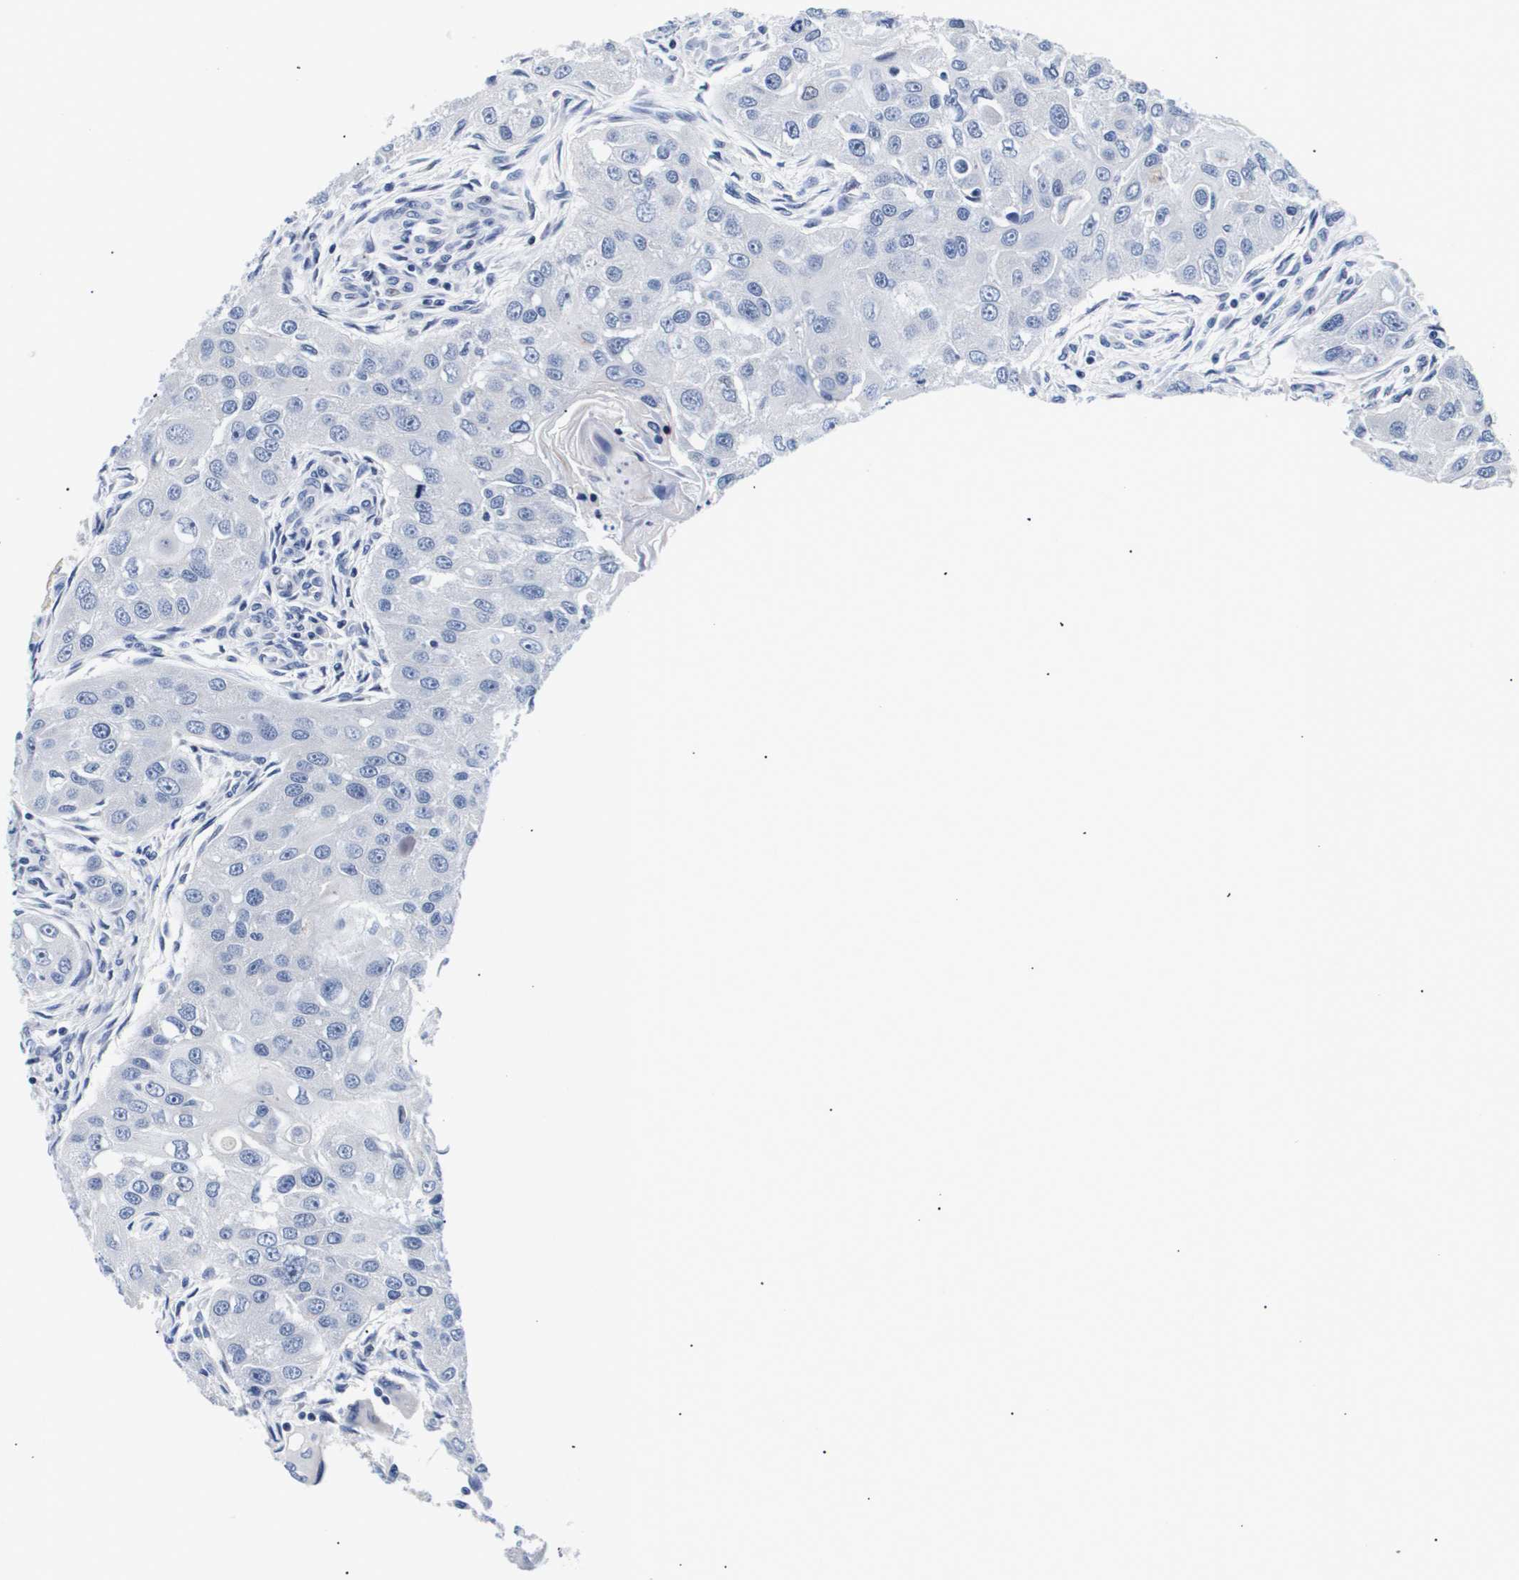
{"staining": {"intensity": "negative", "quantity": "none", "location": "none"}, "tissue": "head and neck cancer", "cell_type": "Tumor cells", "image_type": "cancer", "snomed": [{"axis": "morphology", "description": "Normal tissue, NOS"}, {"axis": "morphology", "description": "Squamous cell carcinoma, NOS"}, {"axis": "topography", "description": "Skeletal muscle"}, {"axis": "topography", "description": "Head-Neck"}], "caption": "A photomicrograph of human head and neck cancer (squamous cell carcinoma) is negative for staining in tumor cells.", "gene": "SHD", "patient": {"sex": "male", "age": 51}}